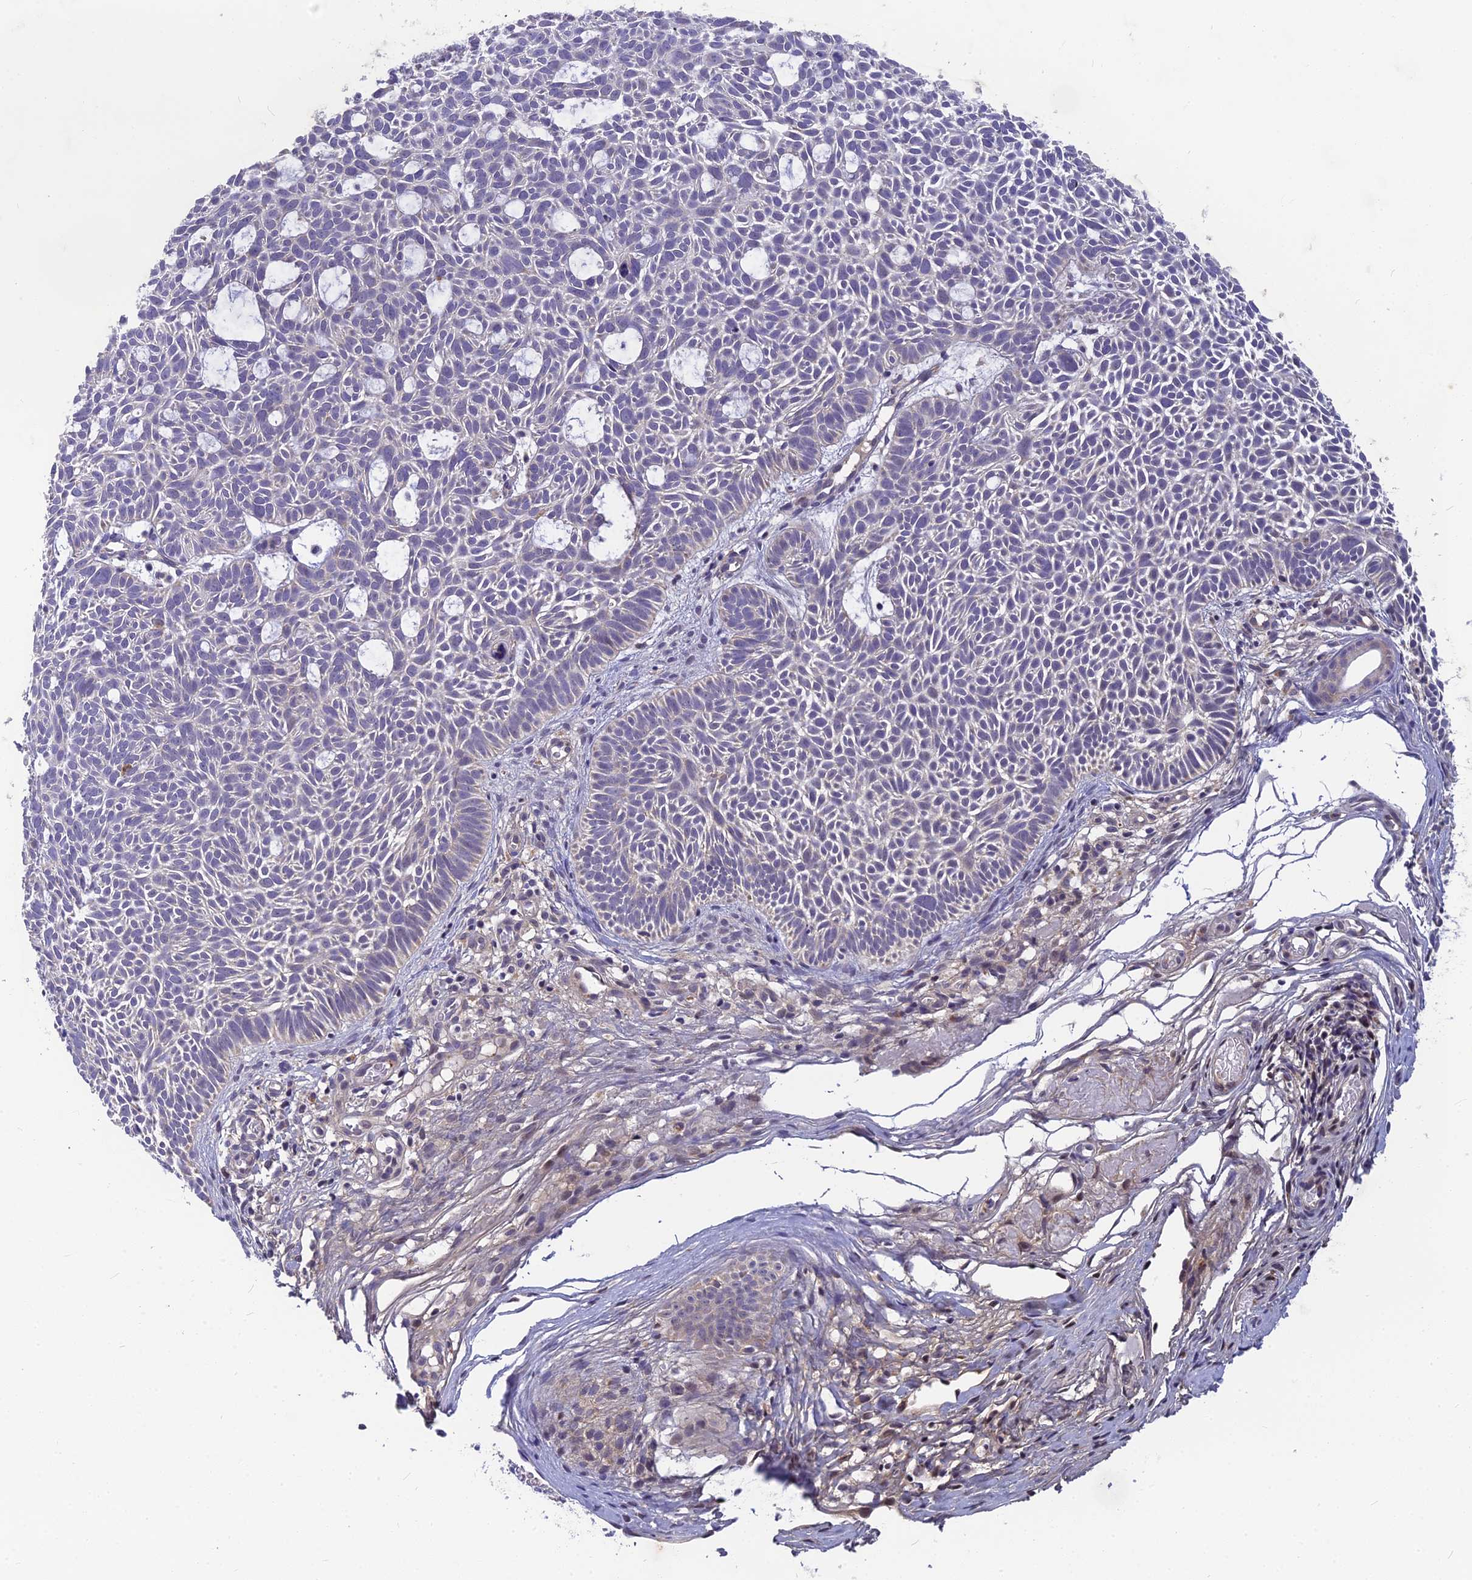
{"staining": {"intensity": "negative", "quantity": "none", "location": "none"}, "tissue": "skin cancer", "cell_type": "Tumor cells", "image_type": "cancer", "snomed": [{"axis": "morphology", "description": "Basal cell carcinoma"}, {"axis": "topography", "description": "Skin"}], "caption": "The image reveals no significant expression in tumor cells of basal cell carcinoma (skin).", "gene": "CMC1", "patient": {"sex": "male", "age": 69}}